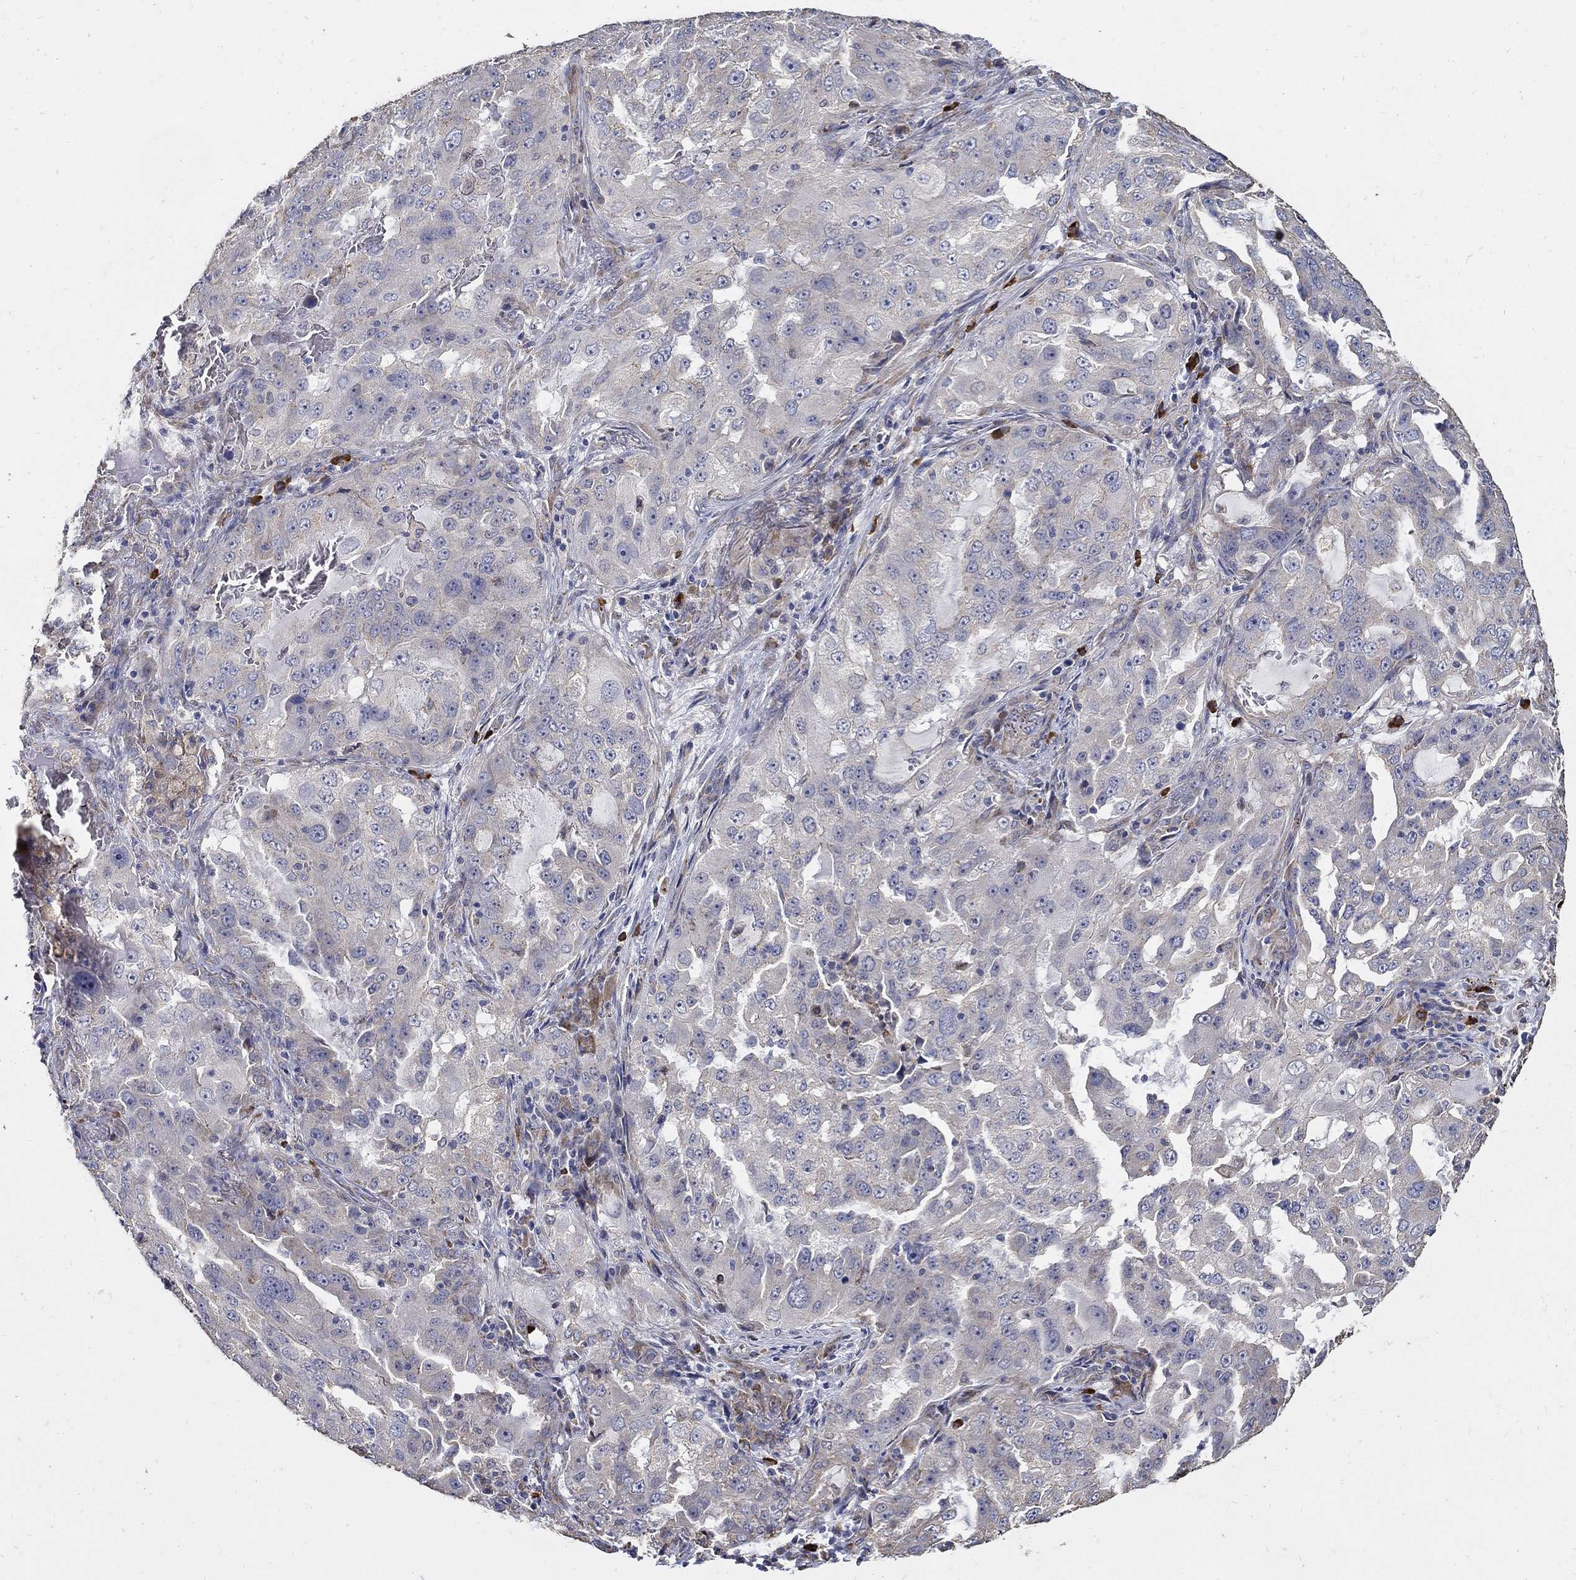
{"staining": {"intensity": "negative", "quantity": "none", "location": "none"}, "tissue": "lung cancer", "cell_type": "Tumor cells", "image_type": "cancer", "snomed": [{"axis": "morphology", "description": "Adenocarcinoma, NOS"}, {"axis": "topography", "description": "Lung"}], "caption": "Immunohistochemistry micrograph of adenocarcinoma (lung) stained for a protein (brown), which reveals no positivity in tumor cells.", "gene": "EMILIN3", "patient": {"sex": "female", "age": 61}}